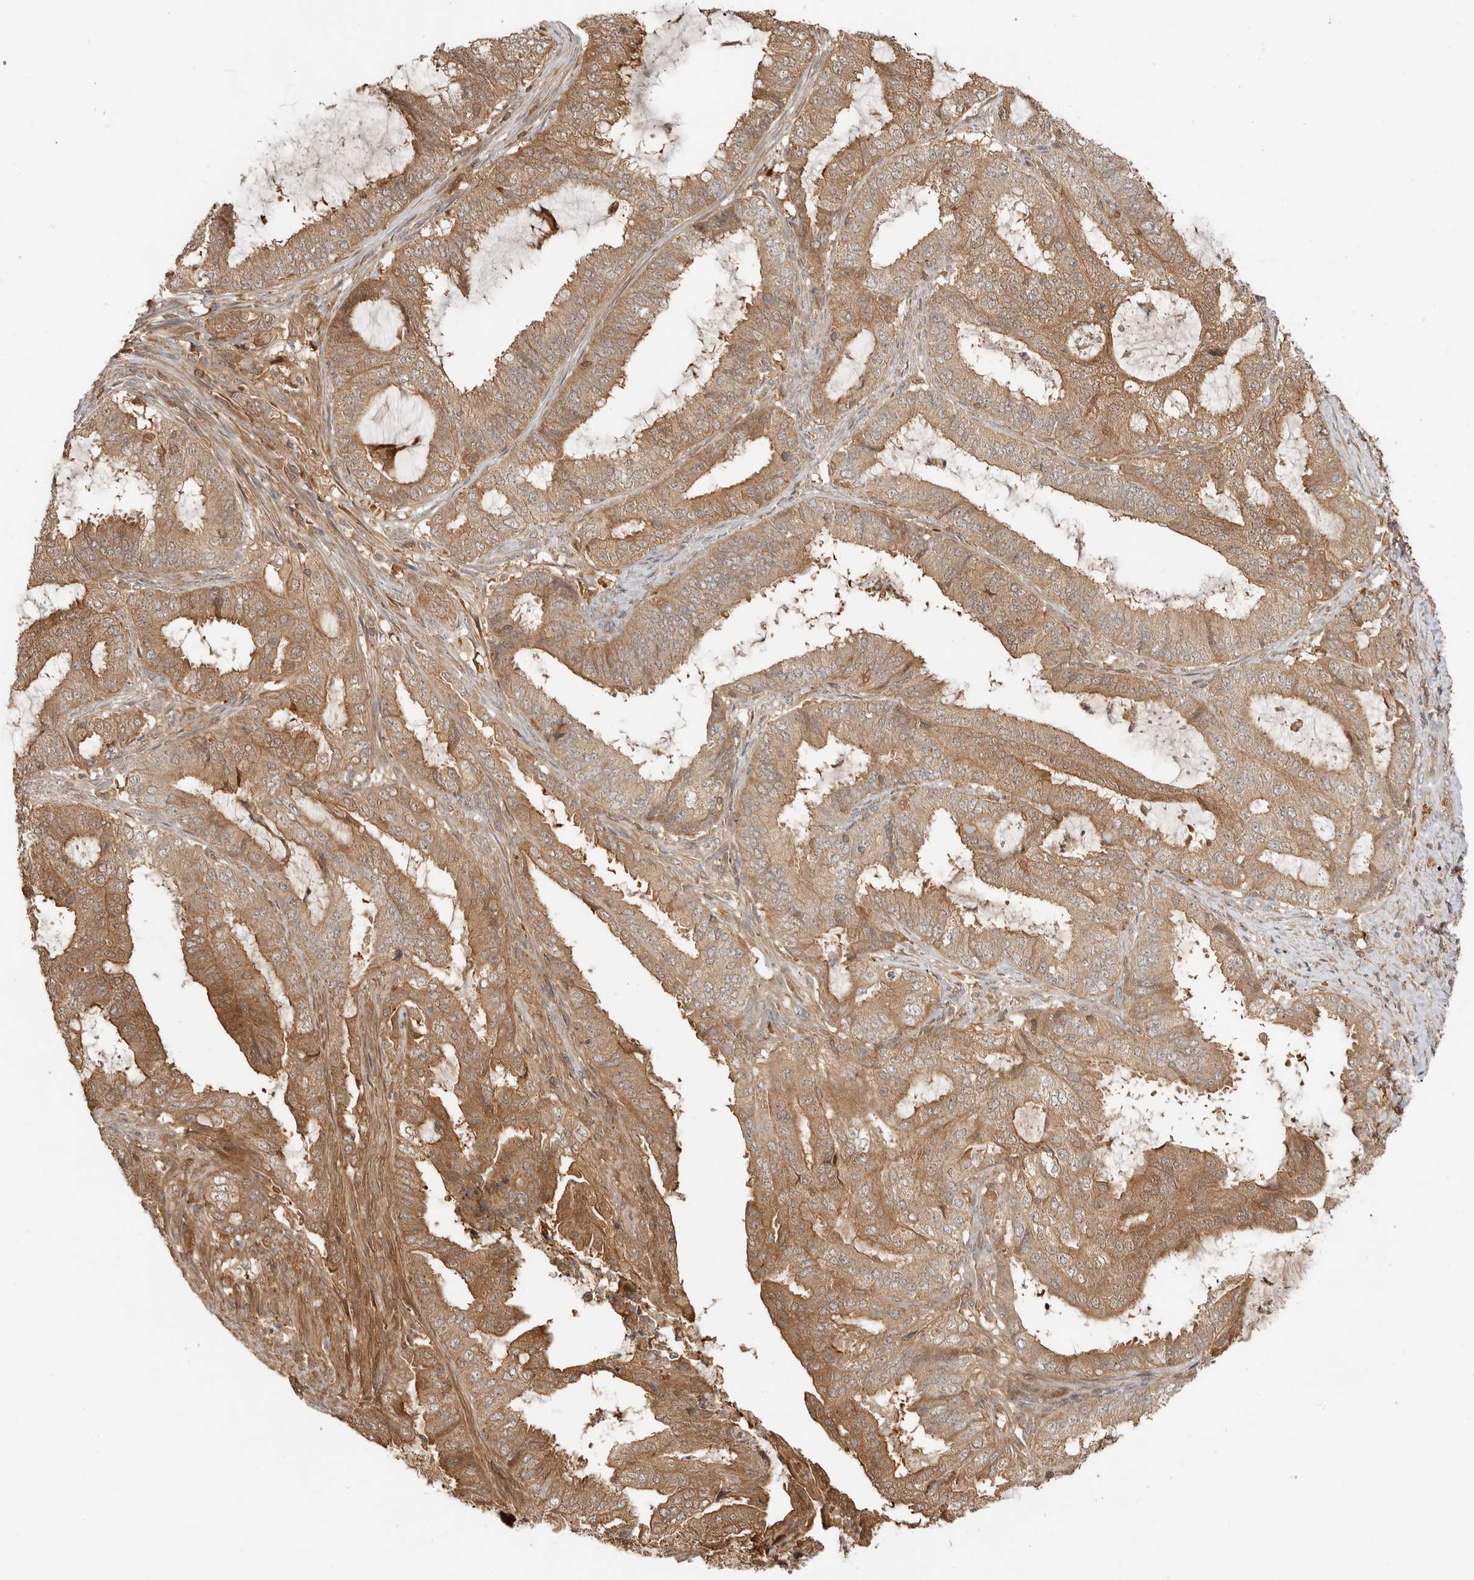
{"staining": {"intensity": "moderate", "quantity": ">75%", "location": "cytoplasmic/membranous"}, "tissue": "endometrial cancer", "cell_type": "Tumor cells", "image_type": "cancer", "snomed": [{"axis": "morphology", "description": "Adenocarcinoma, NOS"}, {"axis": "topography", "description": "Endometrium"}], "caption": "About >75% of tumor cells in human adenocarcinoma (endometrial) demonstrate moderate cytoplasmic/membranous protein positivity as visualized by brown immunohistochemical staining.", "gene": "CLDN12", "patient": {"sex": "female", "age": 51}}